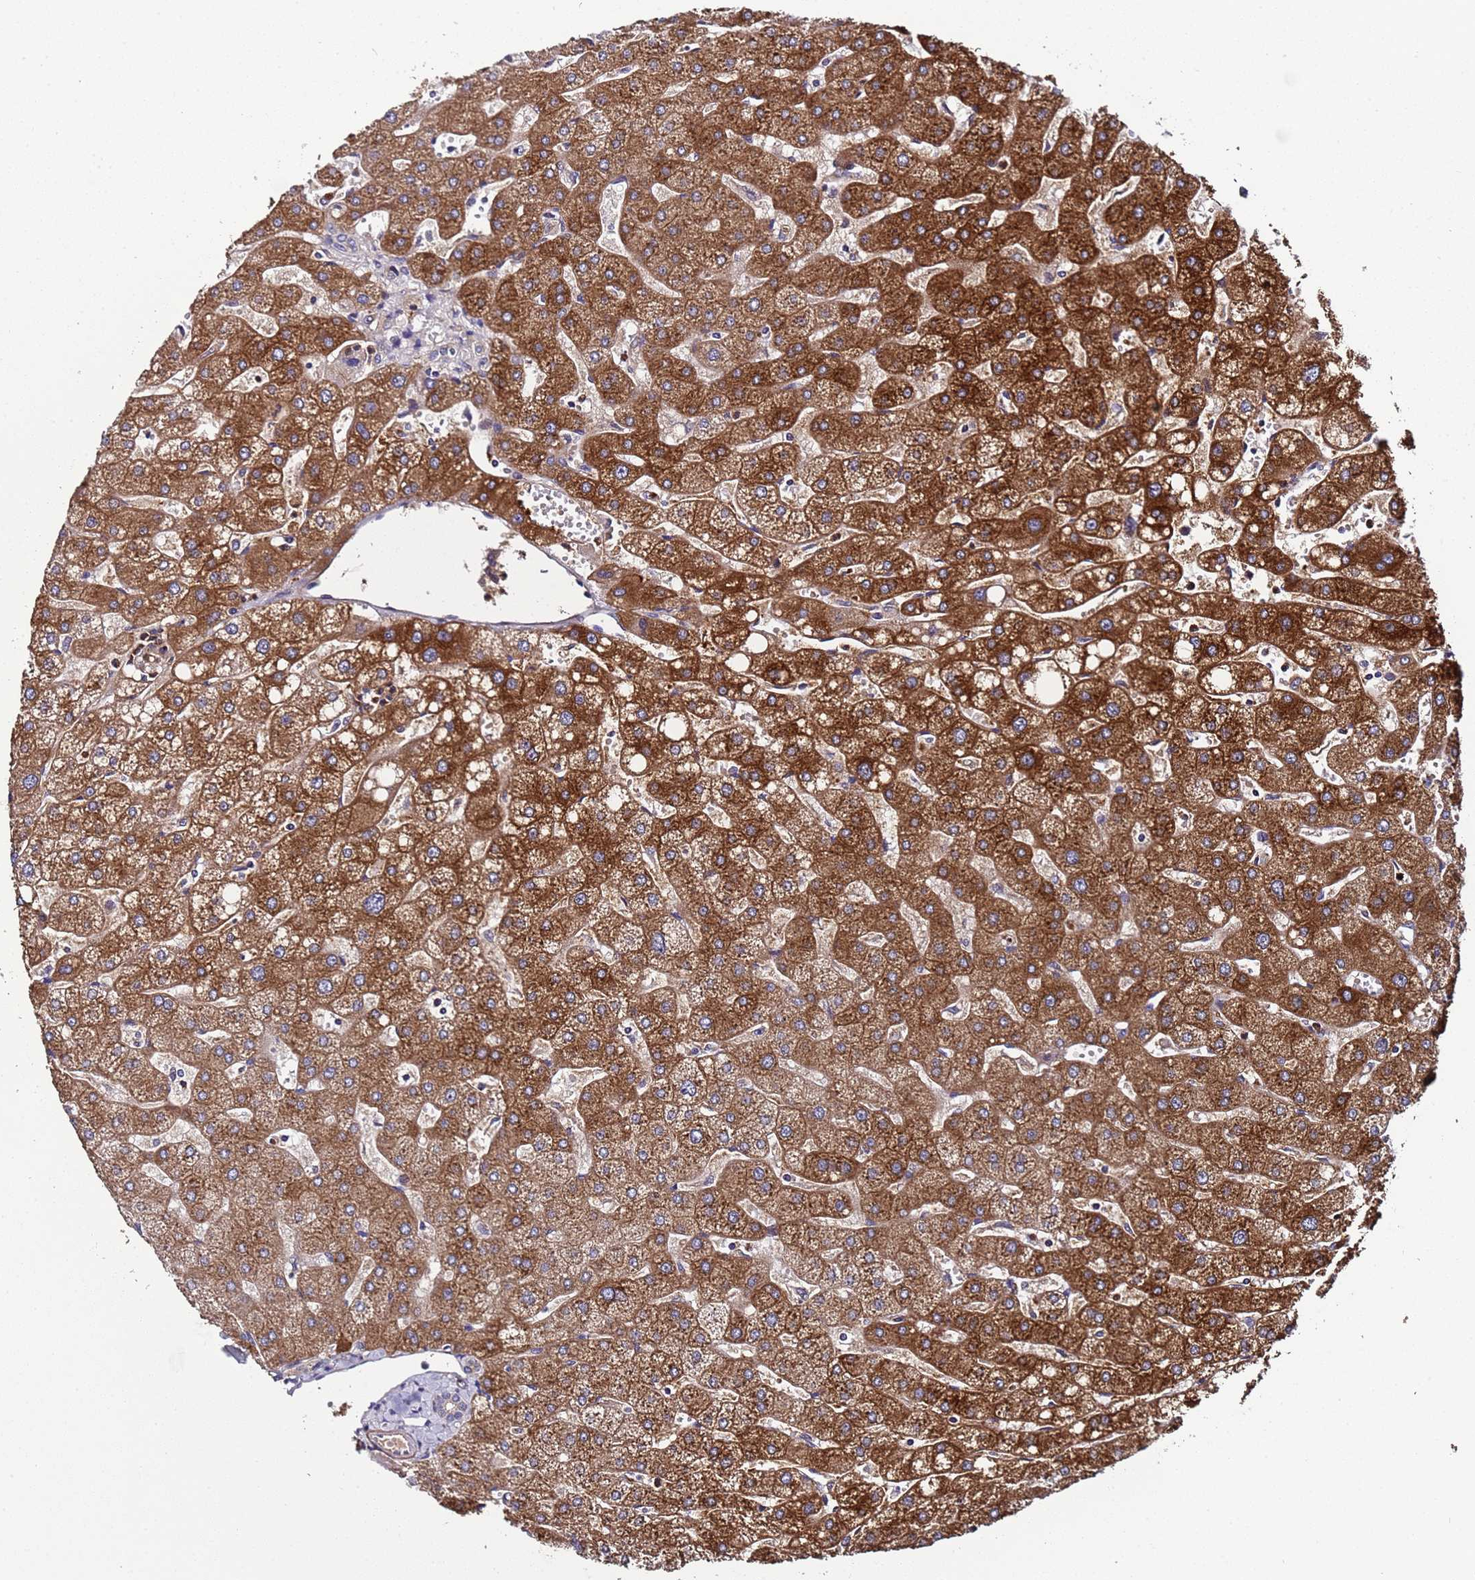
{"staining": {"intensity": "weak", "quantity": "<25%", "location": "cytoplasmic/membranous"}, "tissue": "liver", "cell_type": "Cholangiocytes", "image_type": "normal", "snomed": [{"axis": "morphology", "description": "Normal tissue, NOS"}, {"axis": "topography", "description": "Liver"}], "caption": "Immunohistochemistry (IHC) image of unremarkable liver stained for a protein (brown), which exhibits no positivity in cholangiocytes.", "gene": "GSTCD", "patient": {"sex": "male", "age": 67}}